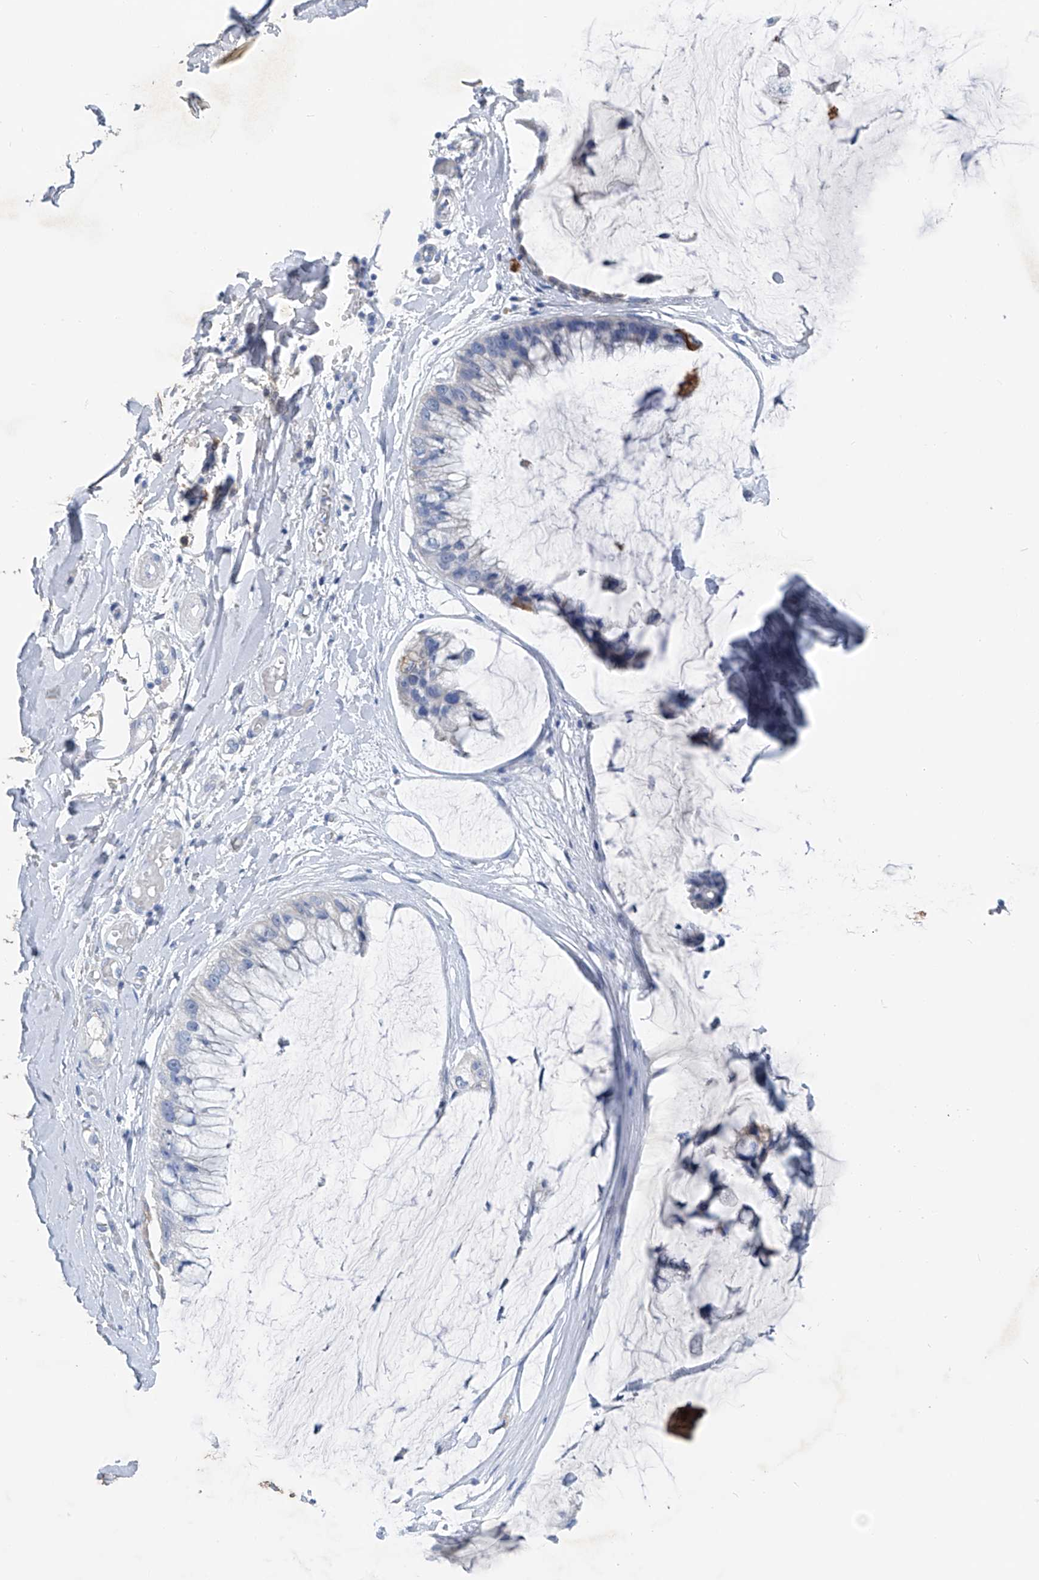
{"staining": {"intensity": "negative", "quantity": "none", "location": "none"}, "tissue": "ovarian cancer", "cell_type": "Tumor cells", "image_type": "cancer", "snomed": [{"axis": "morphology", "description": "Cystadenocarcinoma, mucinous, NOS"}, {"axis": "topography", "description": "Ovary"}], "caption": "There is no significant positivity in tumor cells of ovarian cancer. The staining is performed using DAB brown chromogen with nuclei counter-stained in using hematoxylin.", "gene": "FRS3", "patient": {"sex": "female", "age": 39}}